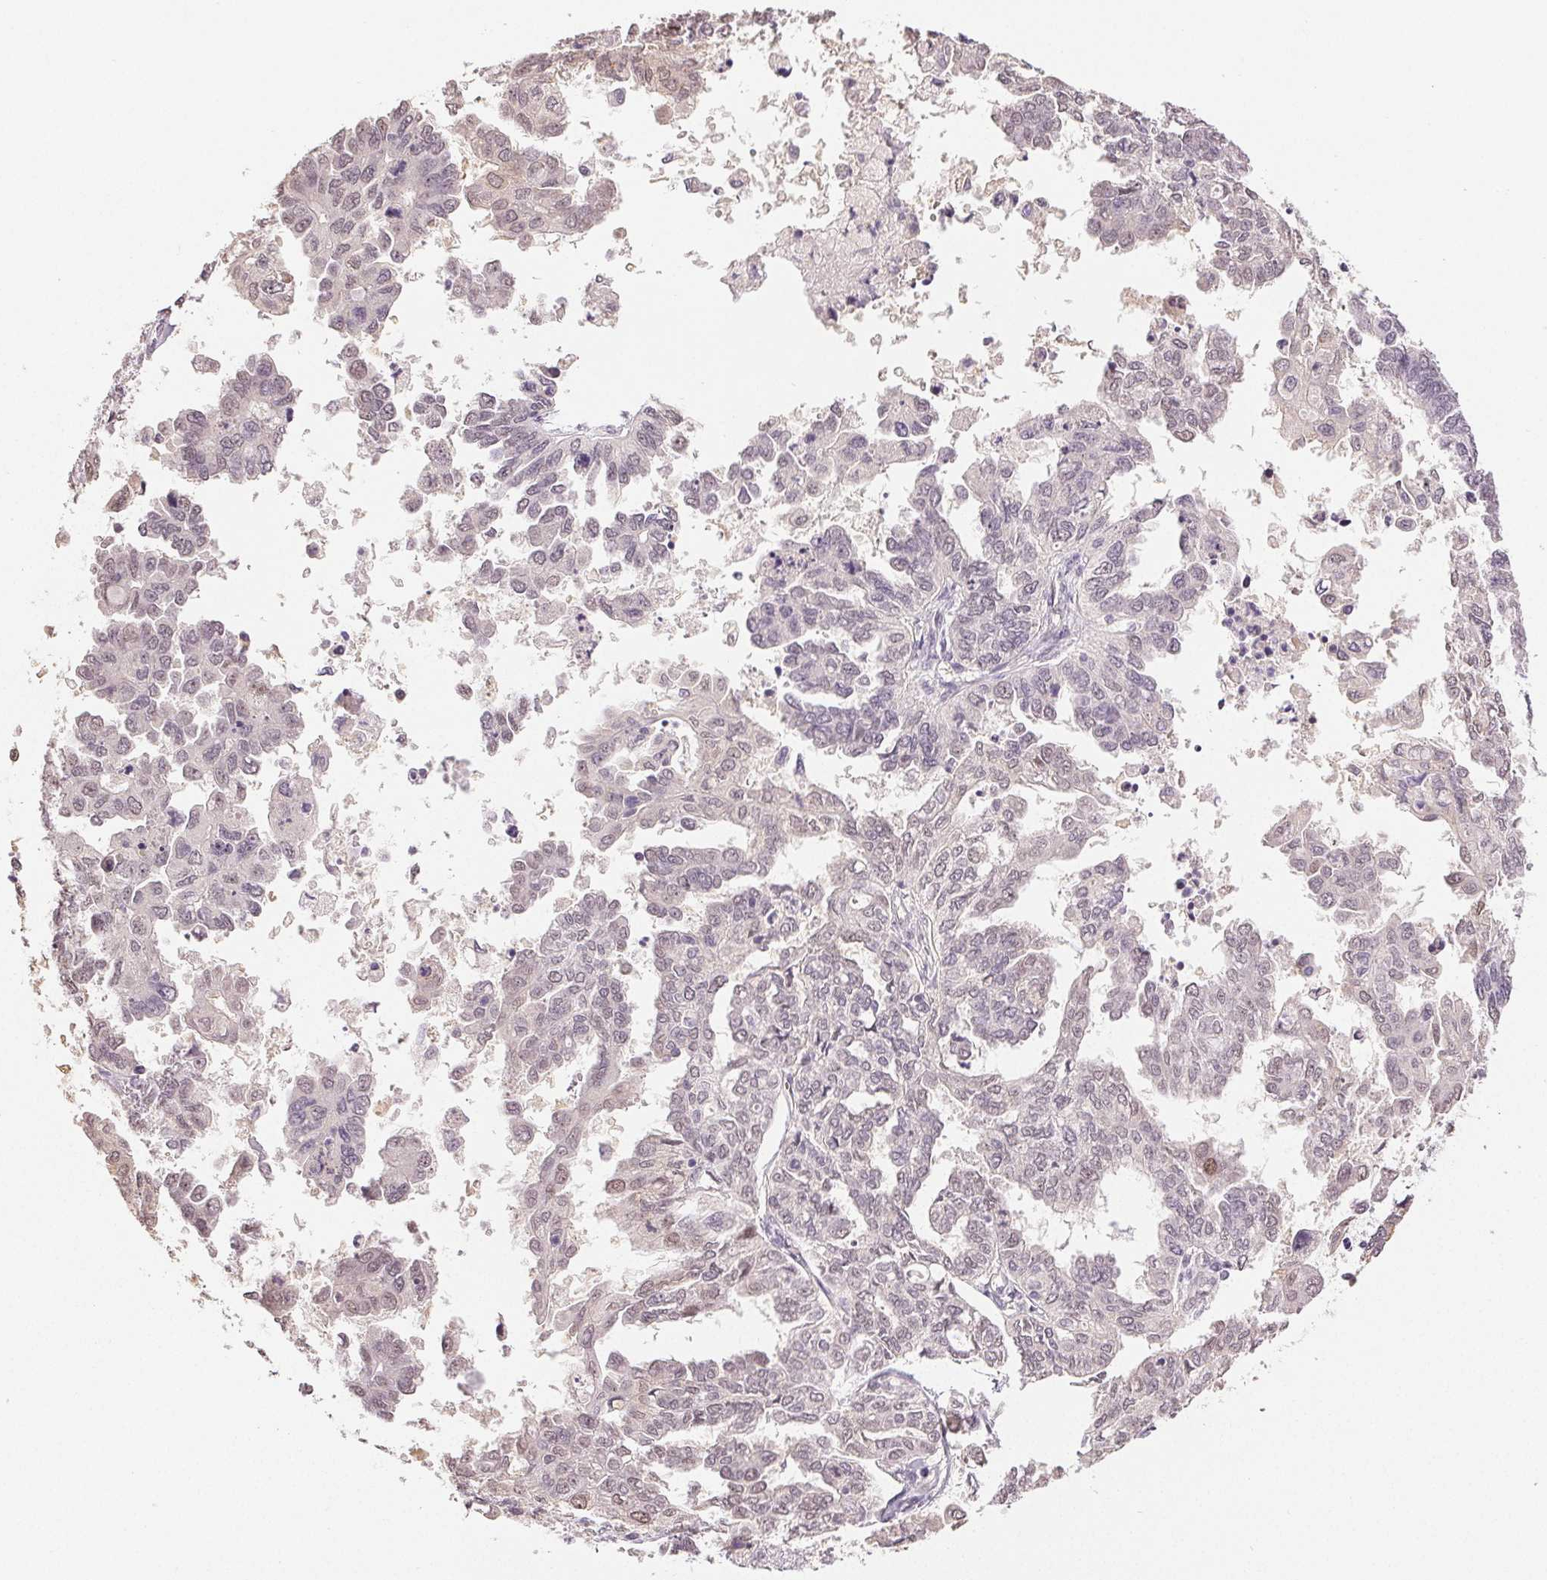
{"staining": {"intensity": "weak", "quantity": "<25%", "location": "nuclear"}, "tissue": "ovarian cancer", "cell_type": "Tumor cells", "image_type": "cancer", "snomed": [{"axis": "morphology", "description": "Cystadenocarcinoma, serous, NOS"}, {"axis": "topography", "description": "Ovary"}], "caption": "Histopathology image shows no significant protein positivity in tumor cells of ovarian cancer (serous cystadenocarcinoma).", "gene": "PLCB1", "patient": {"sex": "female", "age": 53}}